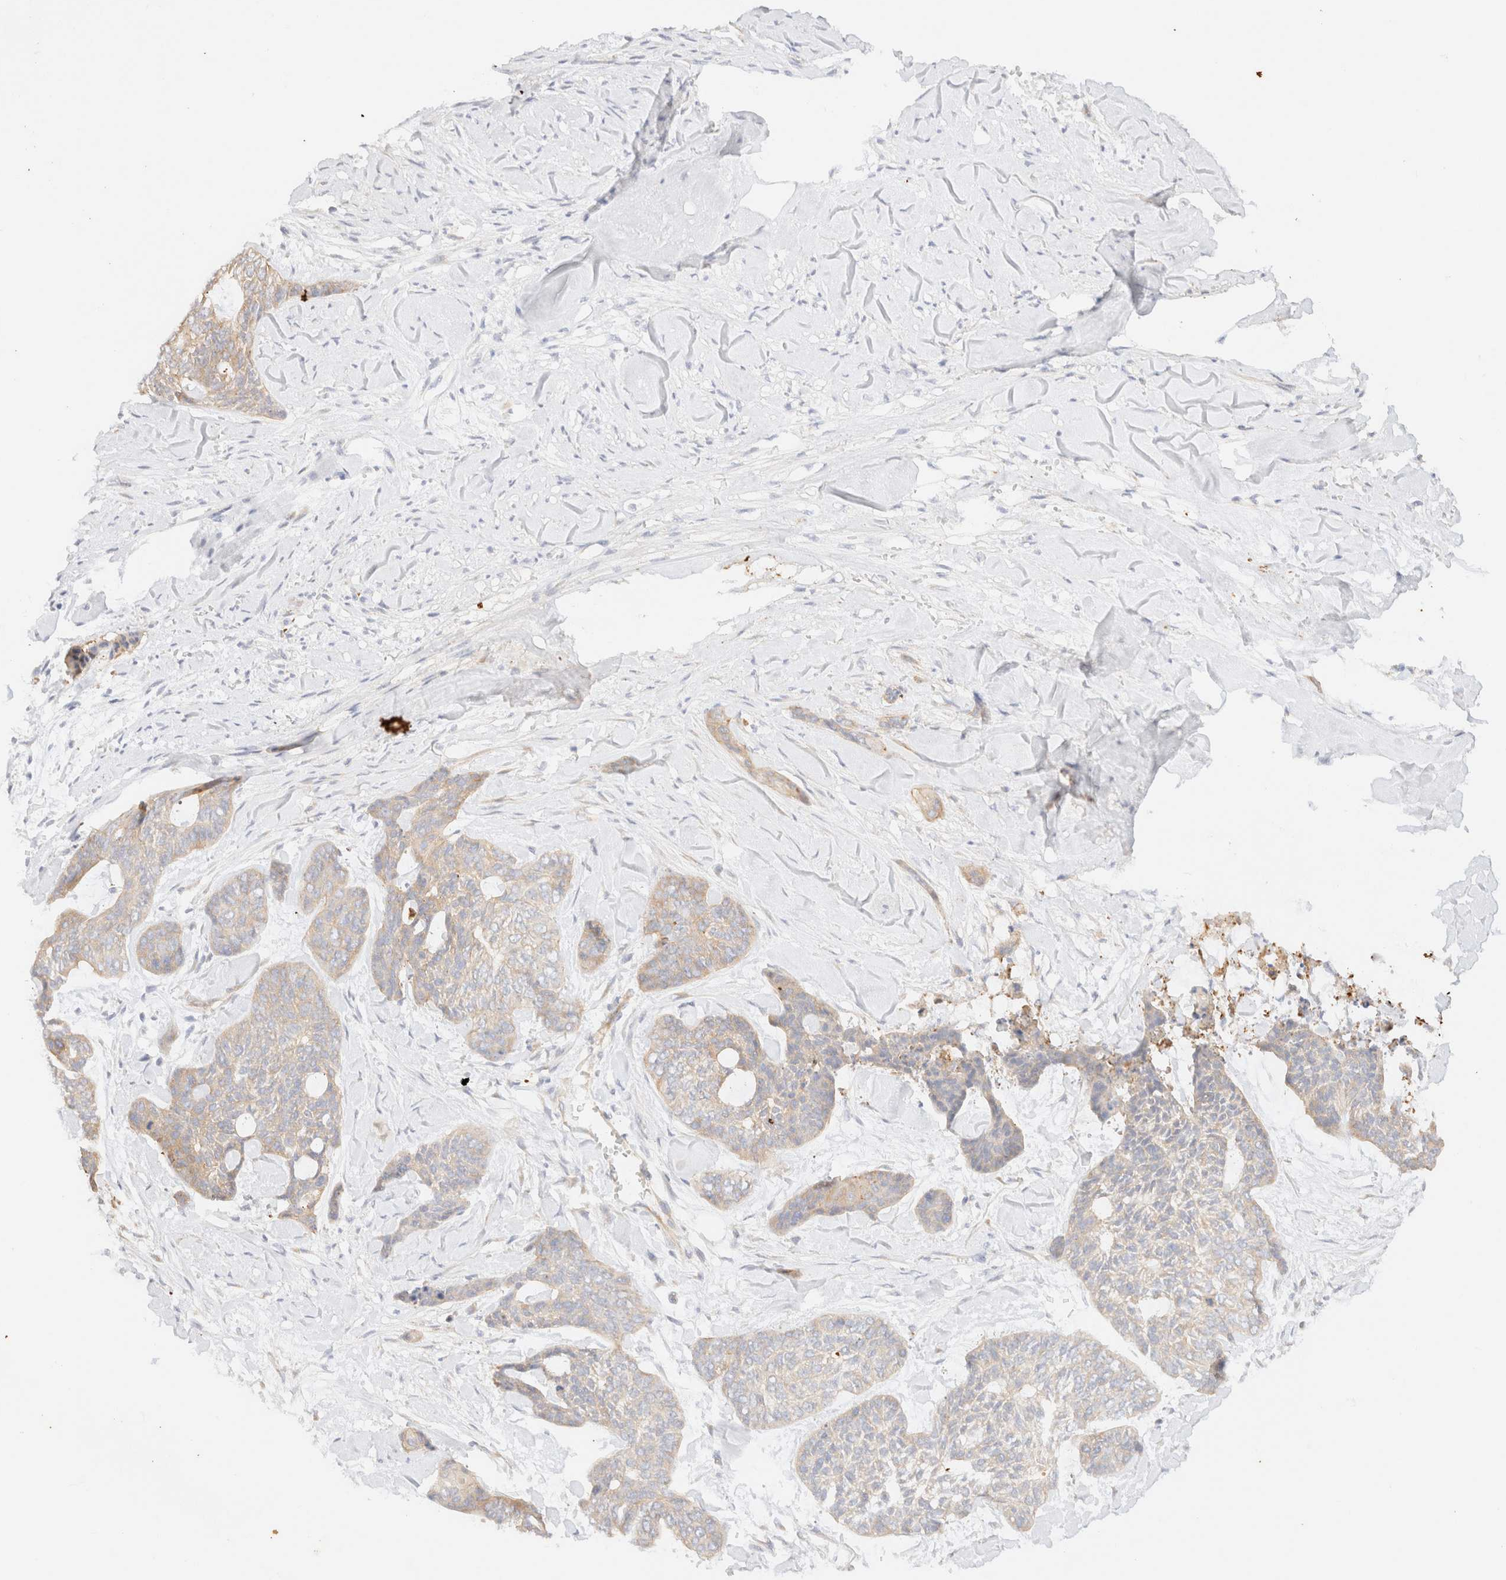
{"staining": {"intensity": "weak", "quantity": "<25%", "location": "cytoplasmic/membranous"}, "tissue": "skin cancer", "cell_type": "Tumor cells", "image_type": "cancer", "snomed": [{"axis": "morphology", "description": "Basal cell carcinoma"}, {"axis": "topography", "description": "Skin"}], "caption": "High magnification brightfield microscopy of skin cancer (basal cell carcinoma) stained with DAB (brown) and counterstained with hematoxylin (blue): tumor cells show no significant positivity.", "gene": "MYO10", "patient": {"sex": "female", "age": 64}}